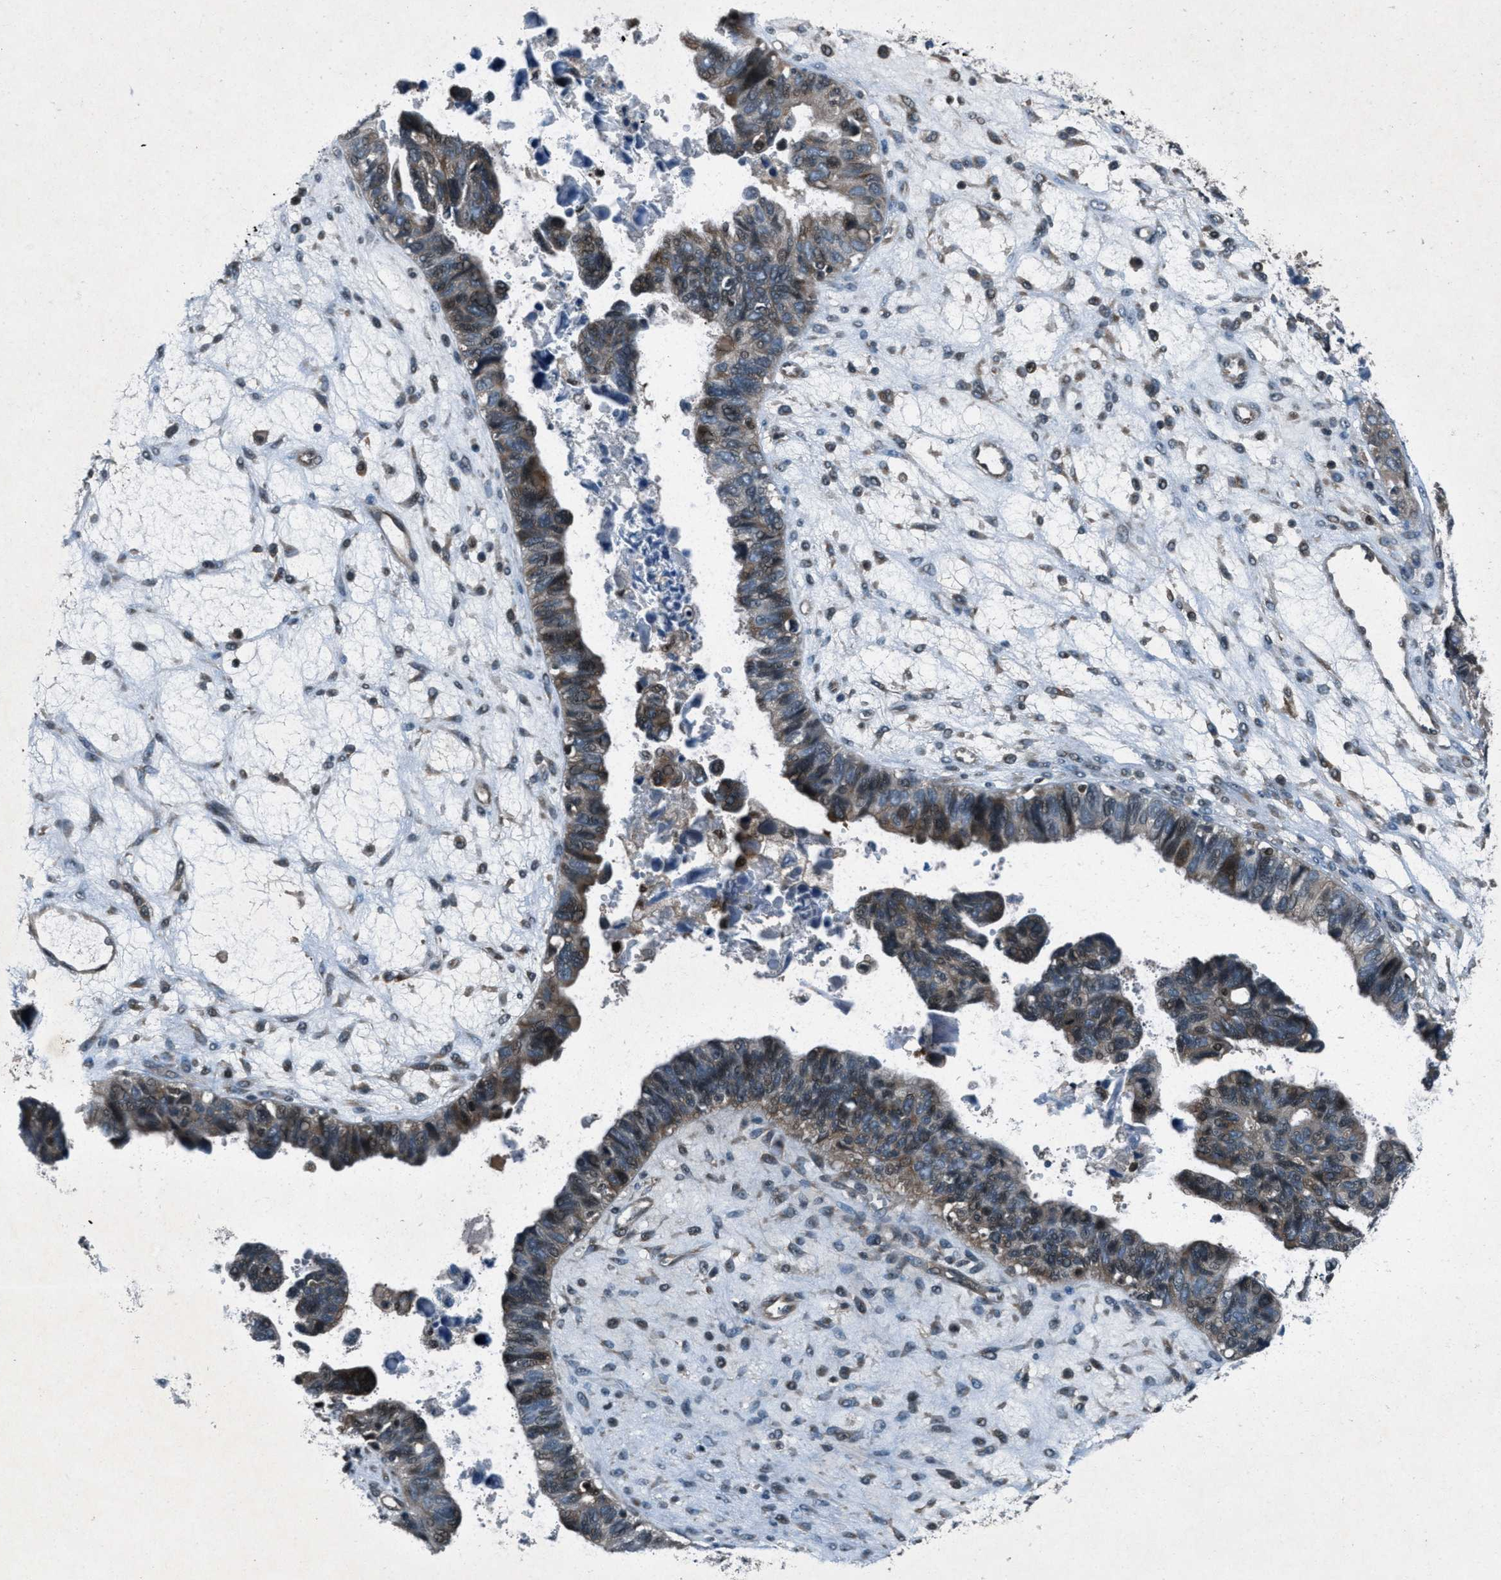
{"staining": {"intensity": "moderate", "quantity": ">75%", "location": "cytoplasmic/membranous"}, "tissue": "ovarian cancer", "cell_type": "Tumor cells", "image_type": "cancer", "snomed": [{"axis": "morphology", "description": "Cystadenocarcinoma, serous, NOS"}, {"axis": "topography", "description": "Ovary"}], "caption": "Moderate cytoplasmic/membranous protein positivity is present in about >75% of tumor cells in ovarian cancer (serous cystadenocarcinoma).", "gene": "EPSTI1", "patient": {"sex": "female", "age": 79}}